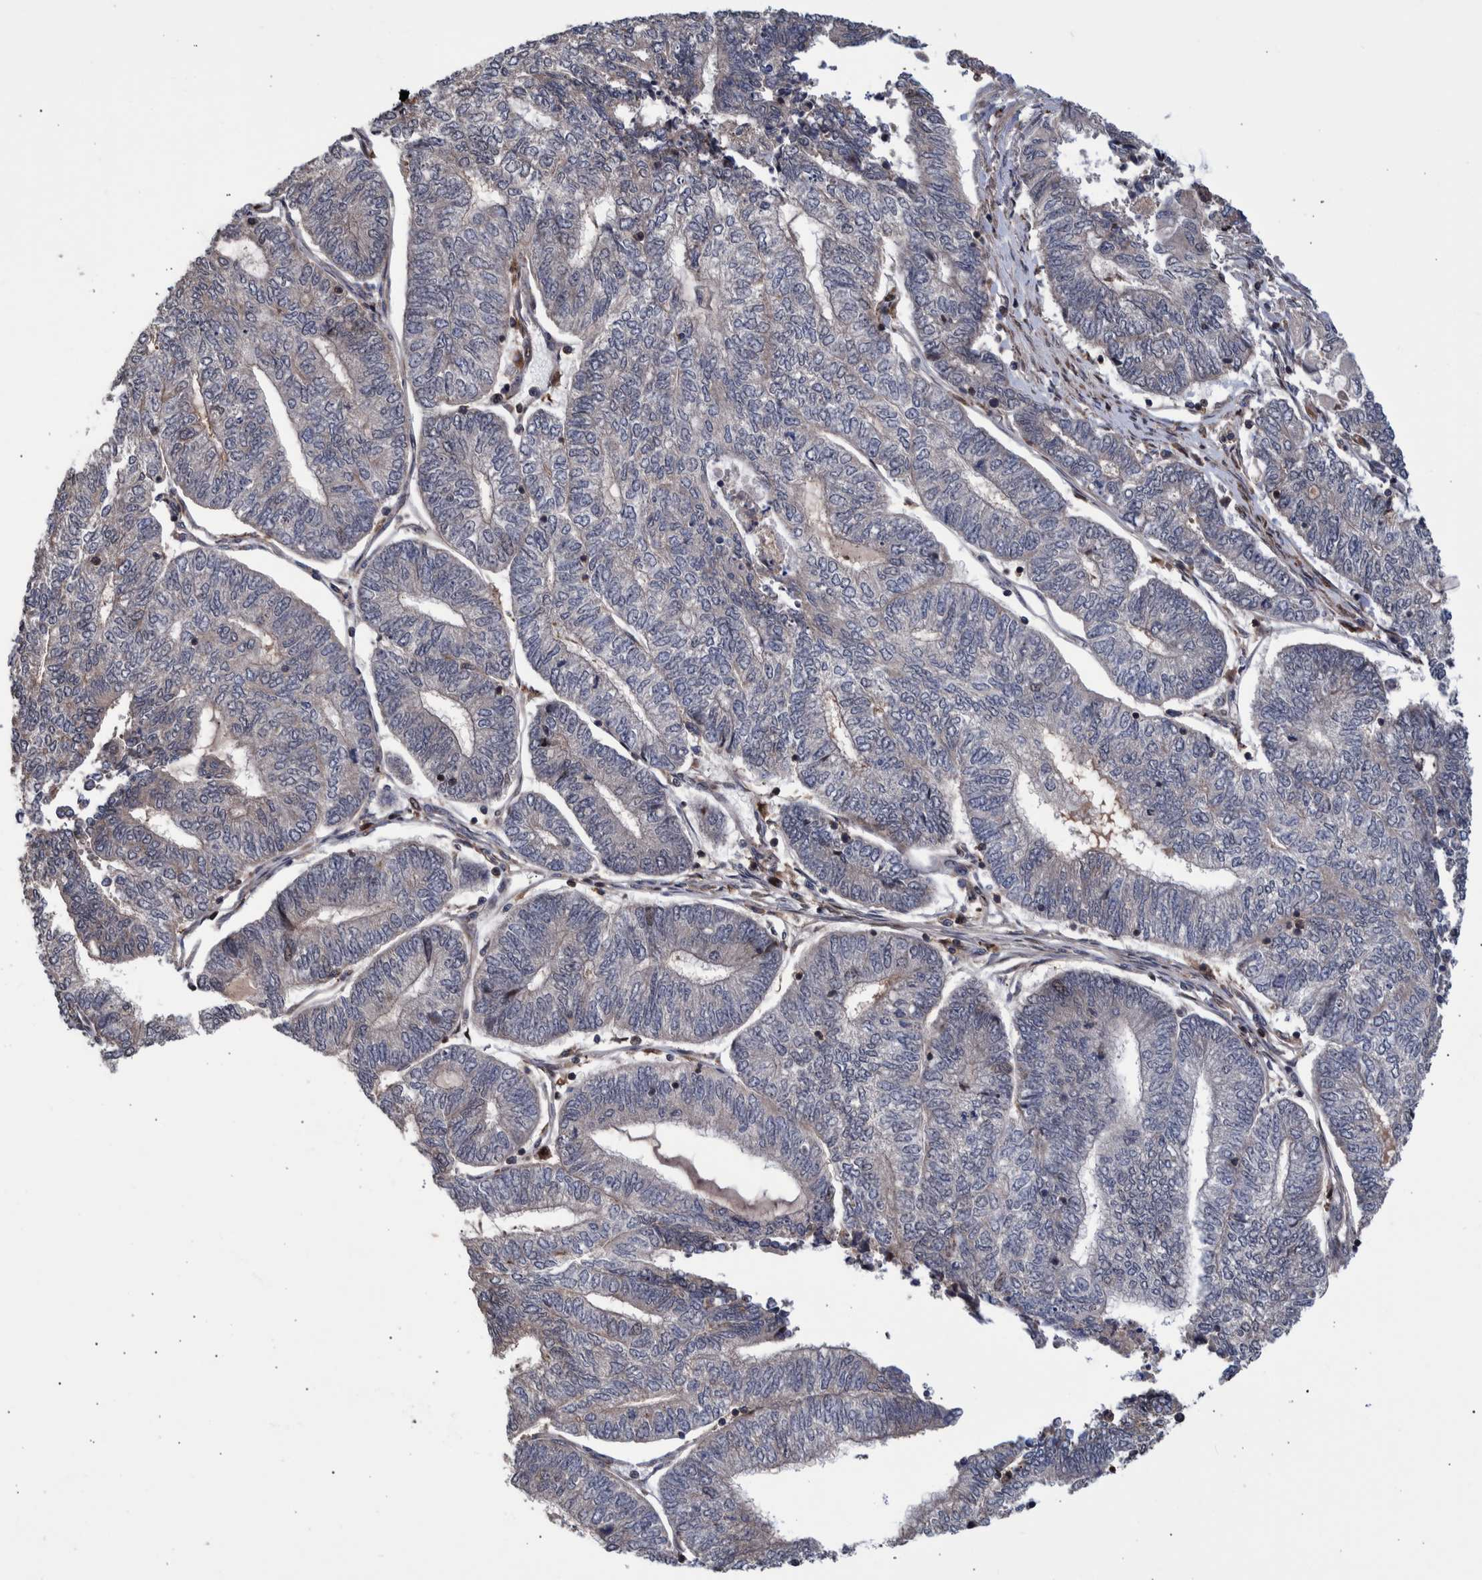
{"staining": {"intensity": "weak", "quantity": "<25%", "location": "nuclear"}, "tissue": "endometrial cancer", "cell_type": "Tumor cells", "image_type": "cancer", "snomed": [{"axis": "morphology", "description": "Adenocarcinoma, NOS"}, {"axis": "topography", "description": "Uterus"}, {"axis": "topography", "description": "Endometrium"}], "caption": "A high-resolution photomicrograph shows IHC staining of endometrial cancer, which displays no significant positivity in tumor cells. Nuclei are stained in blue.", "gene": "SHISA6", "patient": {"sex": "female", "age": 70}}